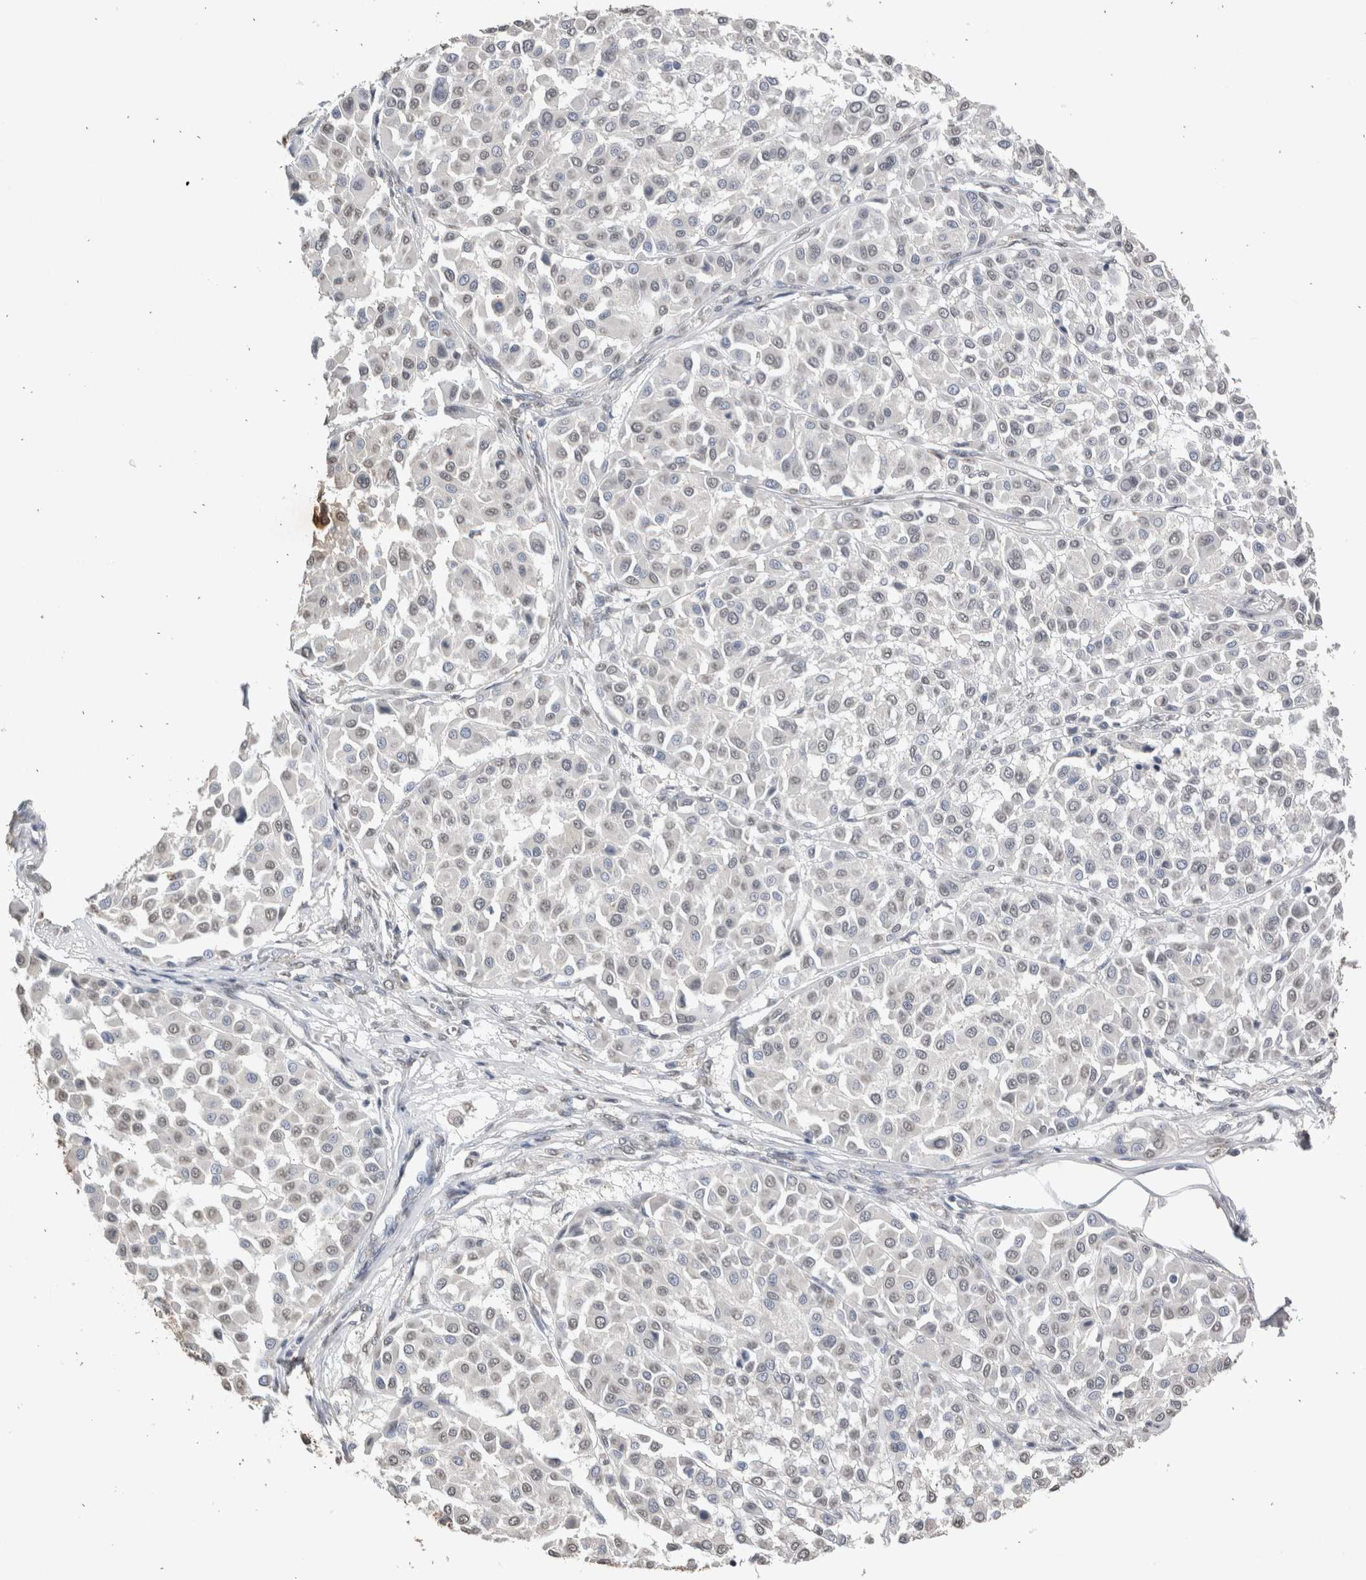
{"staining": {"intensity": "weak", "quantity": "<25%", "location": "nuclear"}, "tissue": "melanoma", "cell_type": "Tumor cells", "image_type": "cancer", "snomed": [{"axis": "morphology", "description": "Malignant melanoma, Metastatic site"}, {"axis": "topography", "description": "Soft tissue"}], "caption": "Melanoma was stained to show a protein in brown. There is no significant positivity in tumor cells.", "gene": "LGALS2", "patient": {"sex": "male", "age": 41}}